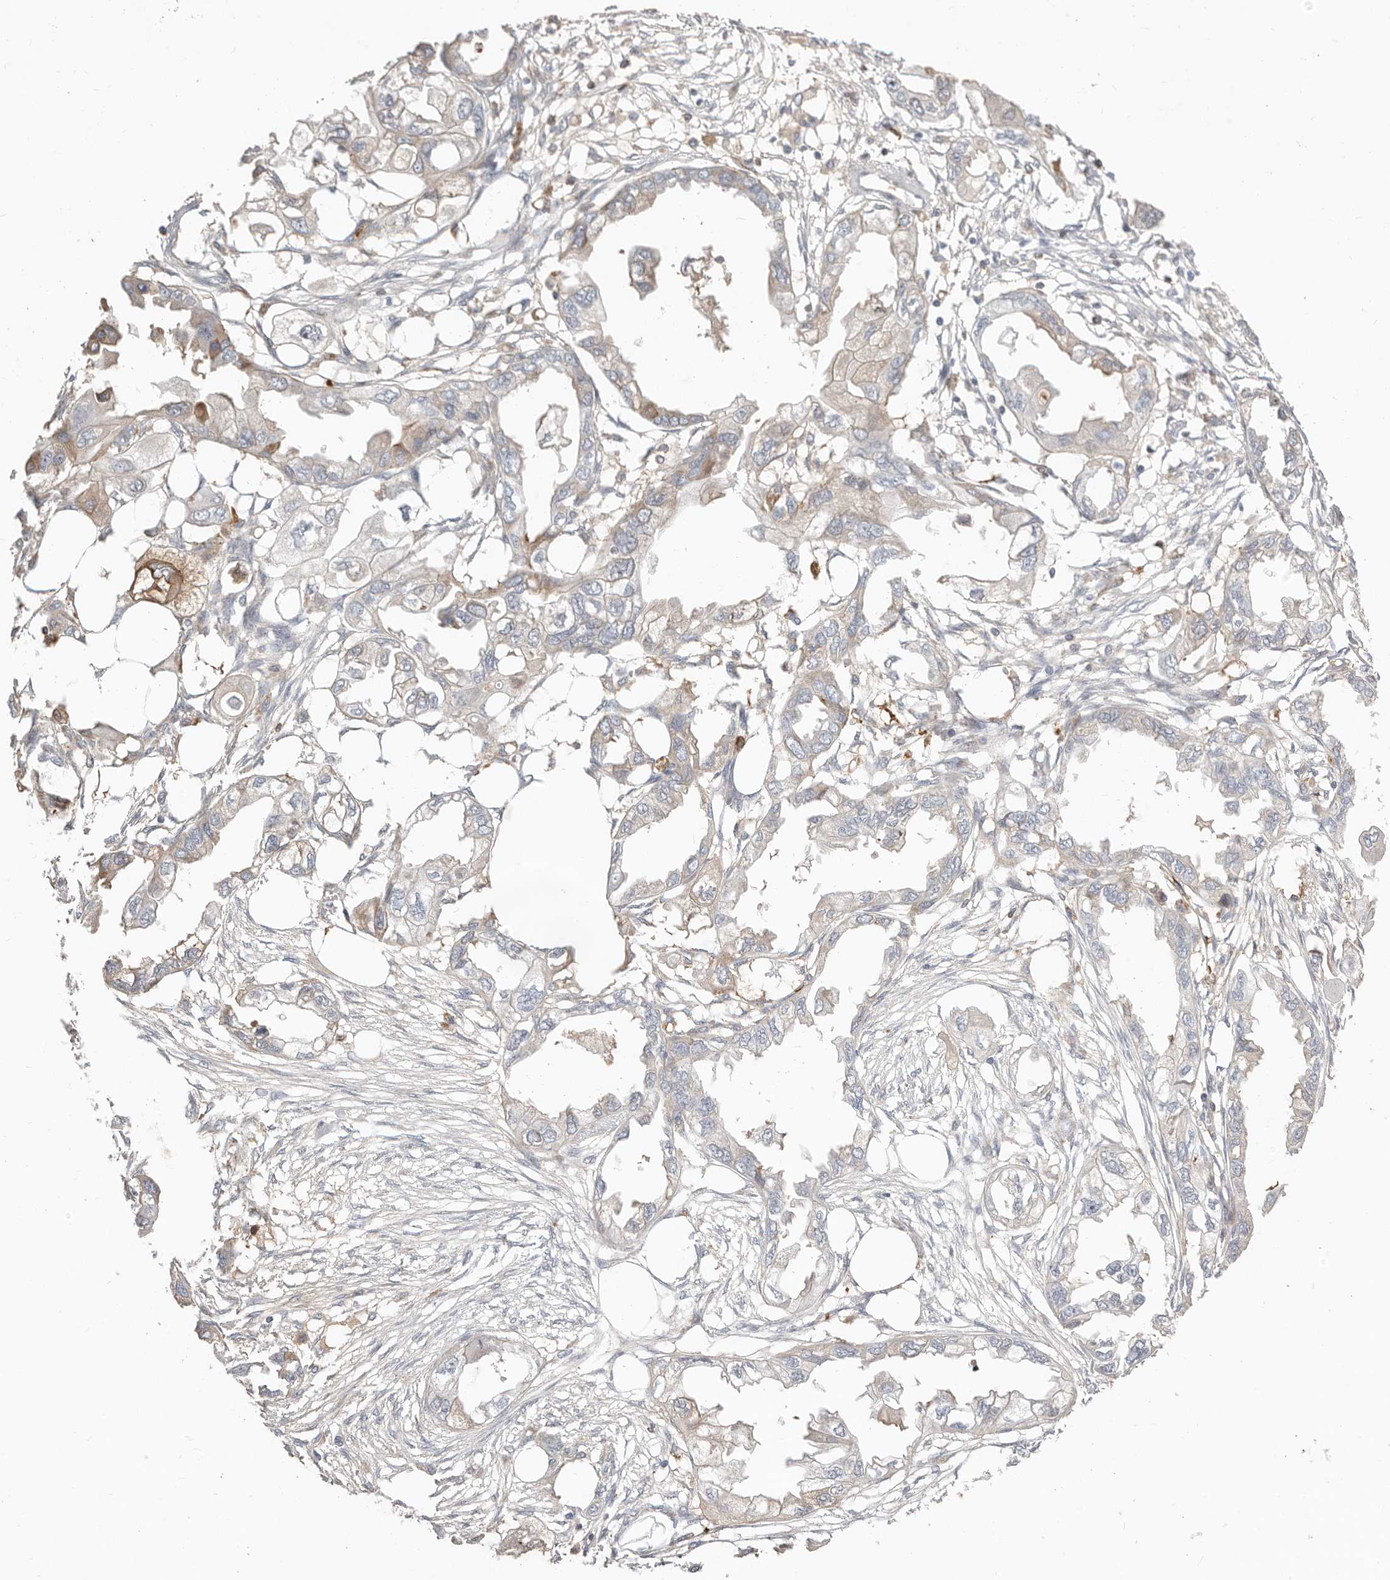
{"staining": {"intensity": "weak", "quantity": "<25%", "location": "cytoplasmic/membranous"}, "tissue": "endometrial cancer", "cell_type": "Tumor cells", "image_type": "cancer", "snomed": [{"axis": "morphology", "description": "Adenocarcinoma, NOS"}, {"axis": "morphology", "description": "Adenocarcinoma, metastatic, NOS"}, {"axis": "topography", "description": "Adipose tissue"}, {"axis": "topography", "description": "Endometrium"}], "caption": "Immunohistochemistry (IHC) histopathology image of neoplastic tissue: endometrial metastatic adenocarcinoma stained with DAB displays no significant protein positivity in tumor cells.", "gene": "MTFR2", "patient": {"sex": "female", "age": 67}}